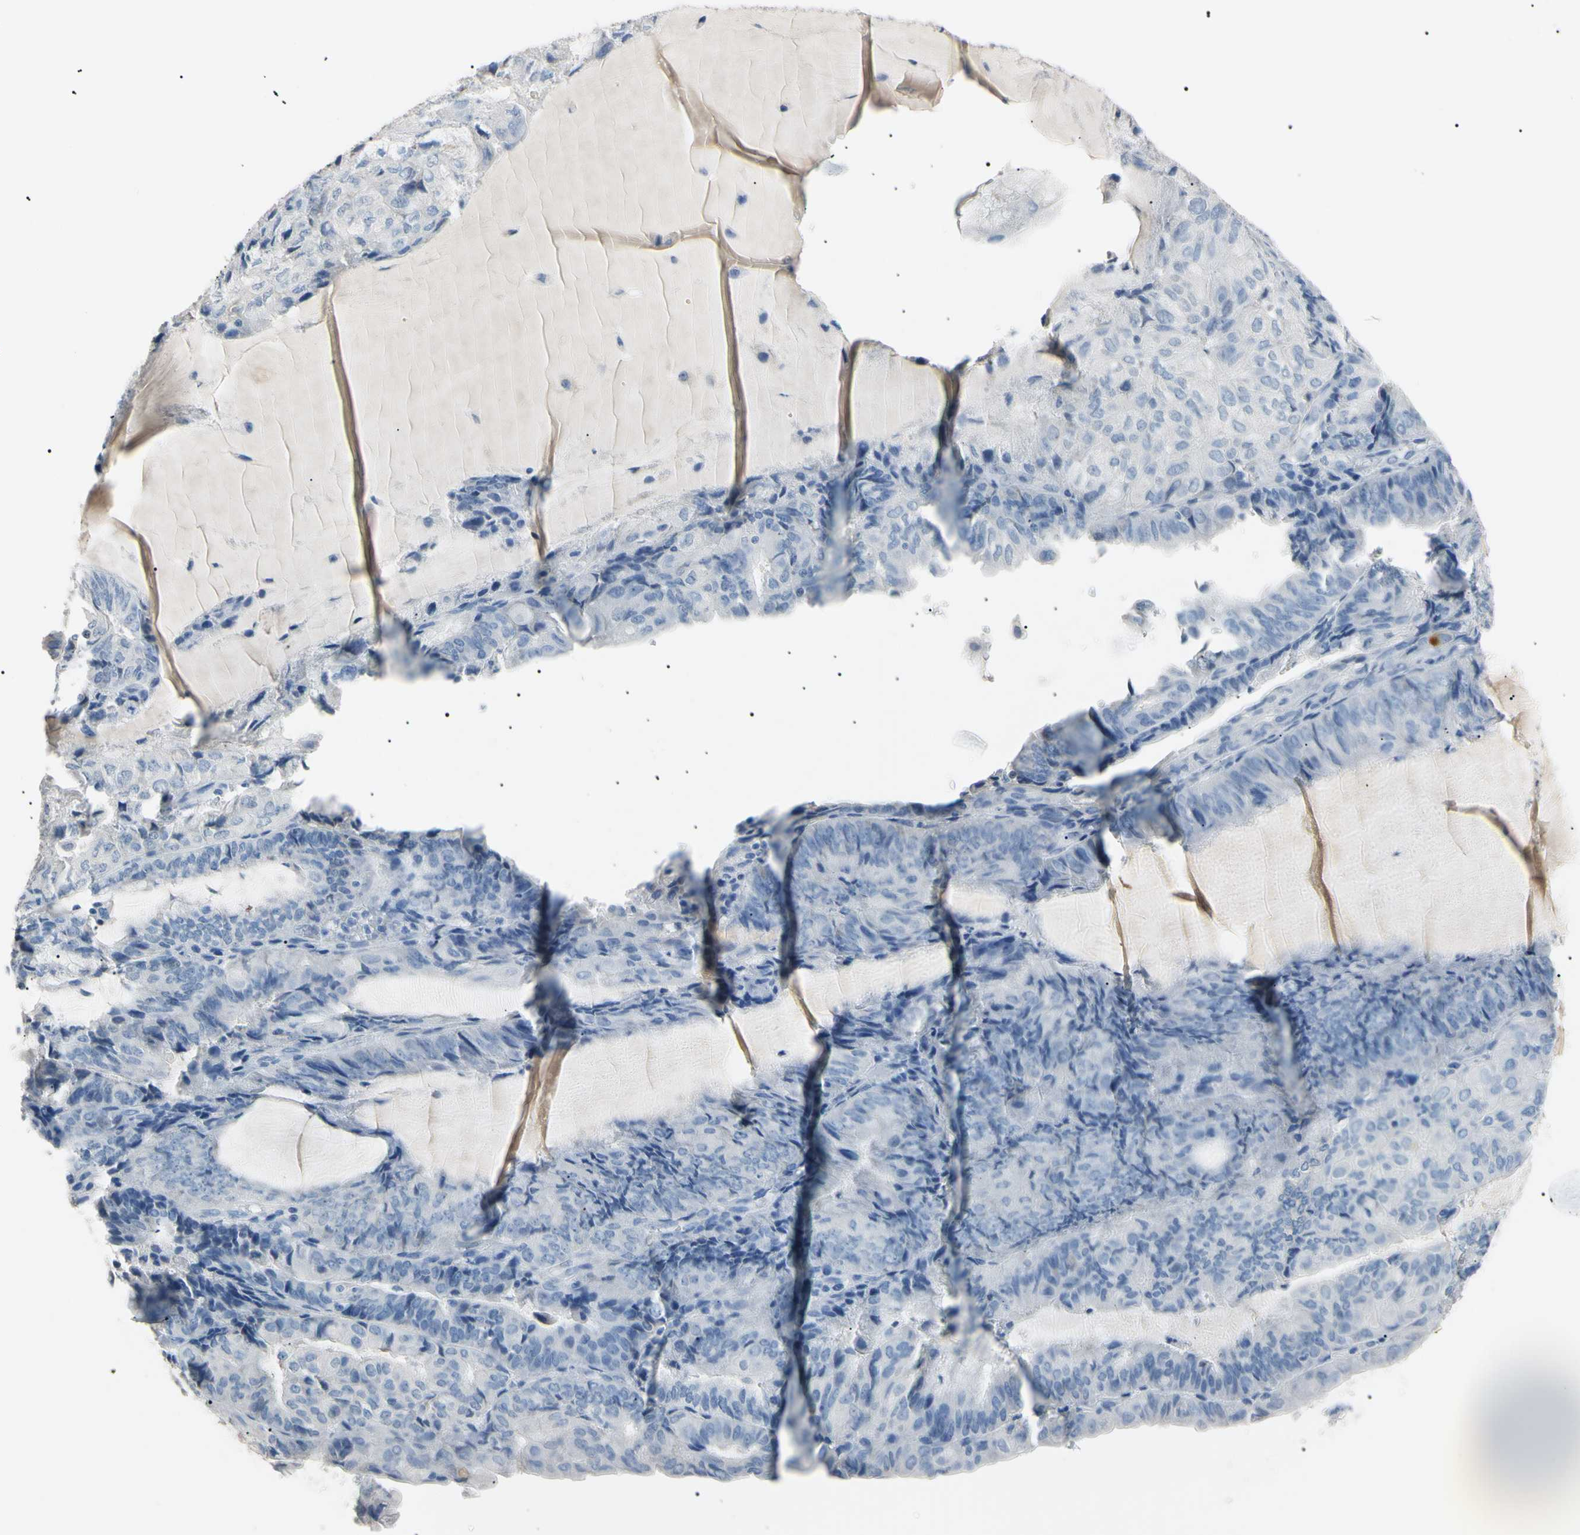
{"staining": {"intensity": "negative", "quantity": "none", "location": "none"}, "tissue": "endometrial cancer", "cell_type": "Tumor cells", "image_type": "cancer", "snomed": [{"axis": "morphology", "description": "Adenocarcinoma, NOS"}, {"axis": "topography", "description": "Endometrium"}], "caption": "Adenocarcinoma (endometrial) was stained to show a protein in brown. There is no significant staining in tumor cells. (DAB IHC visualized using brightfield microscopy, high magnification).", "gene": "CGB3", "patient": {"sex": "female", "age": 81}}